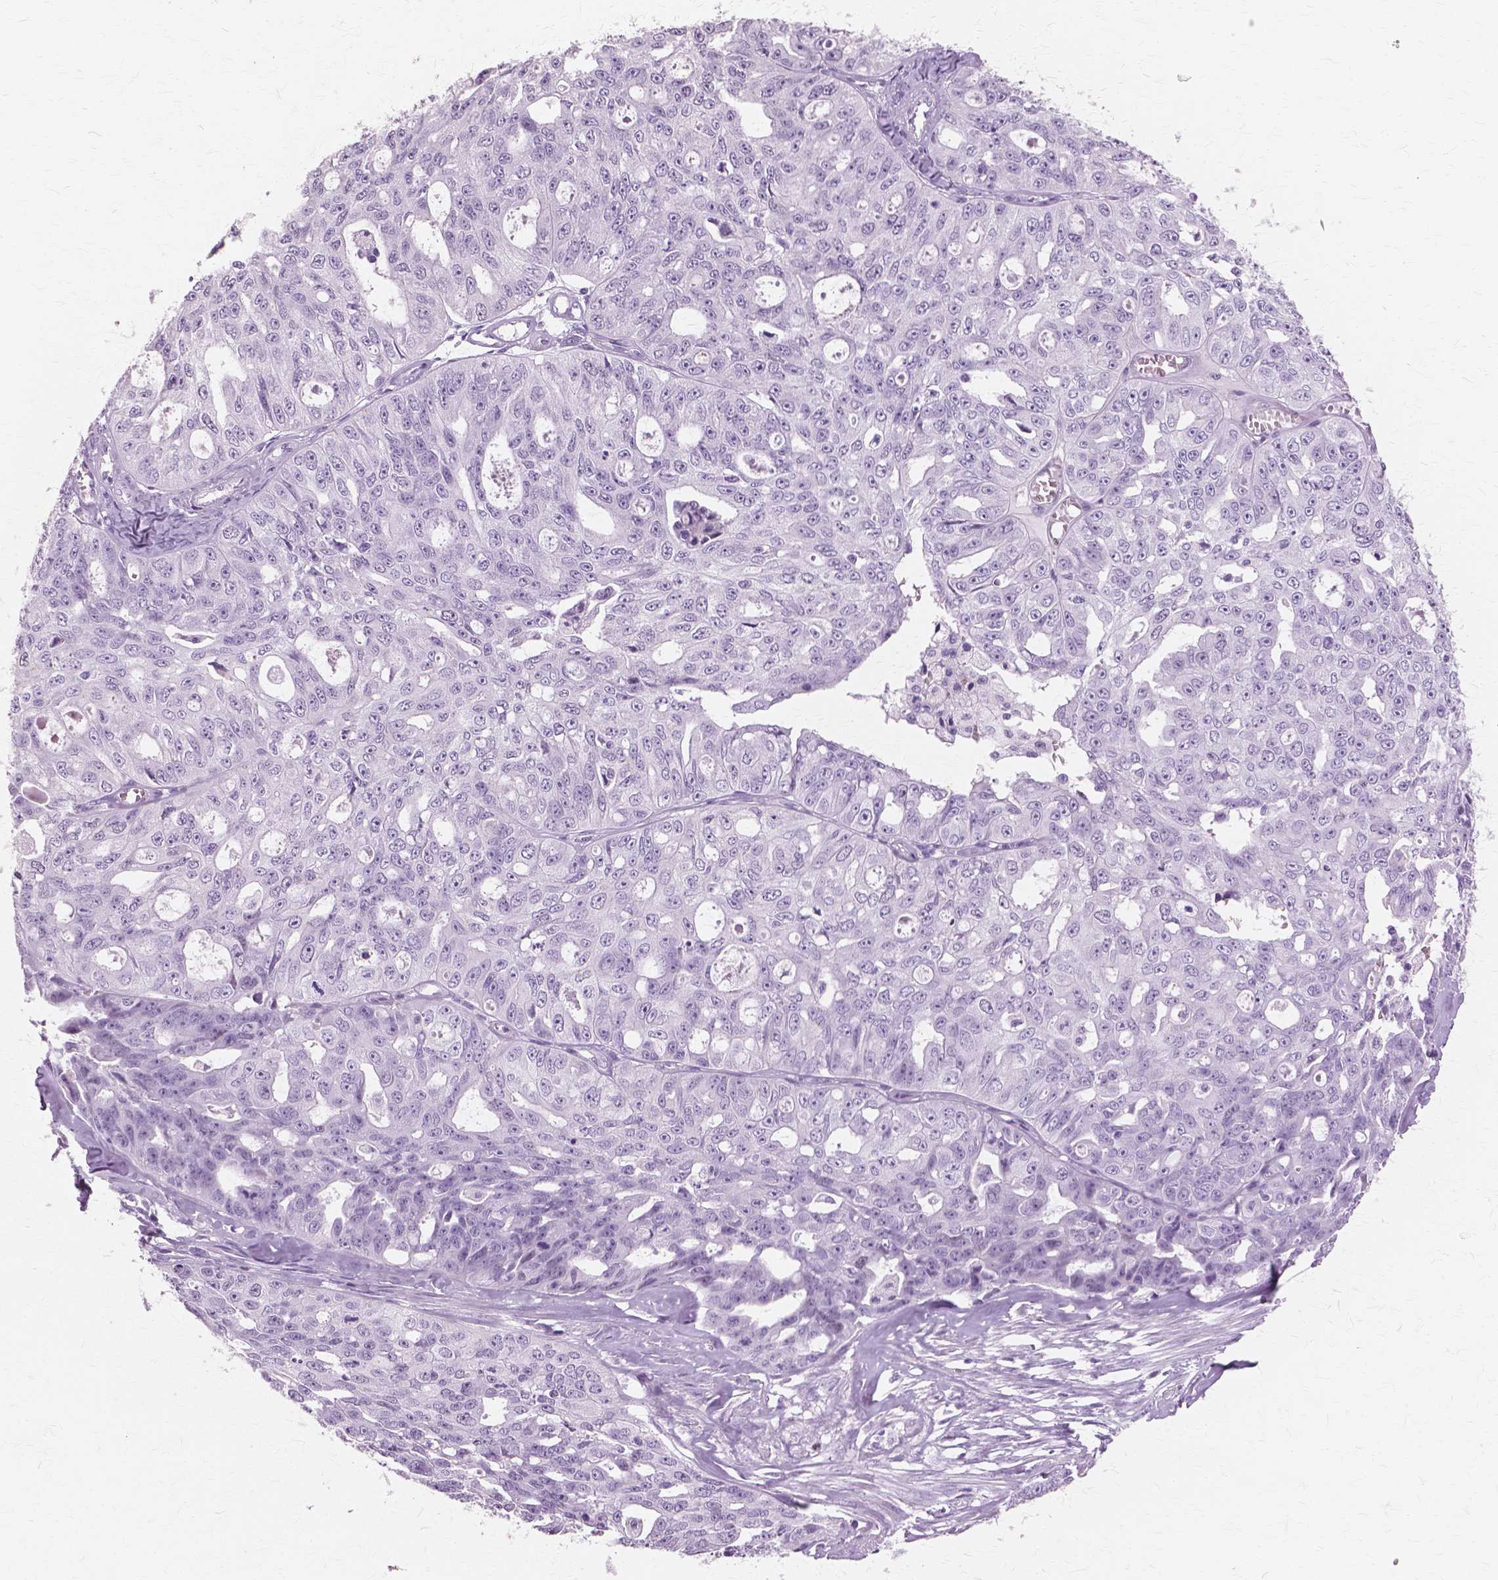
{"staining": {"intensity": "negative", "quantity": "none", "location": "none"}, "tissue": "ovarian cancer", "cell_type": "Tumor cells", "image_type": "cancer", "snomed": [{"axis": "morphology", "description": "Carcinoma, endometroid"}, {"axis": "topography", "description": "Ovary"}], "caption": "Human ovarian cancer (endometroid carcinoma) stained for a protein using immunohistochemistry shows no positivity in tumor cells.", "gene": "SFTPD", "patient": {"sex": "female", "age": 65}}